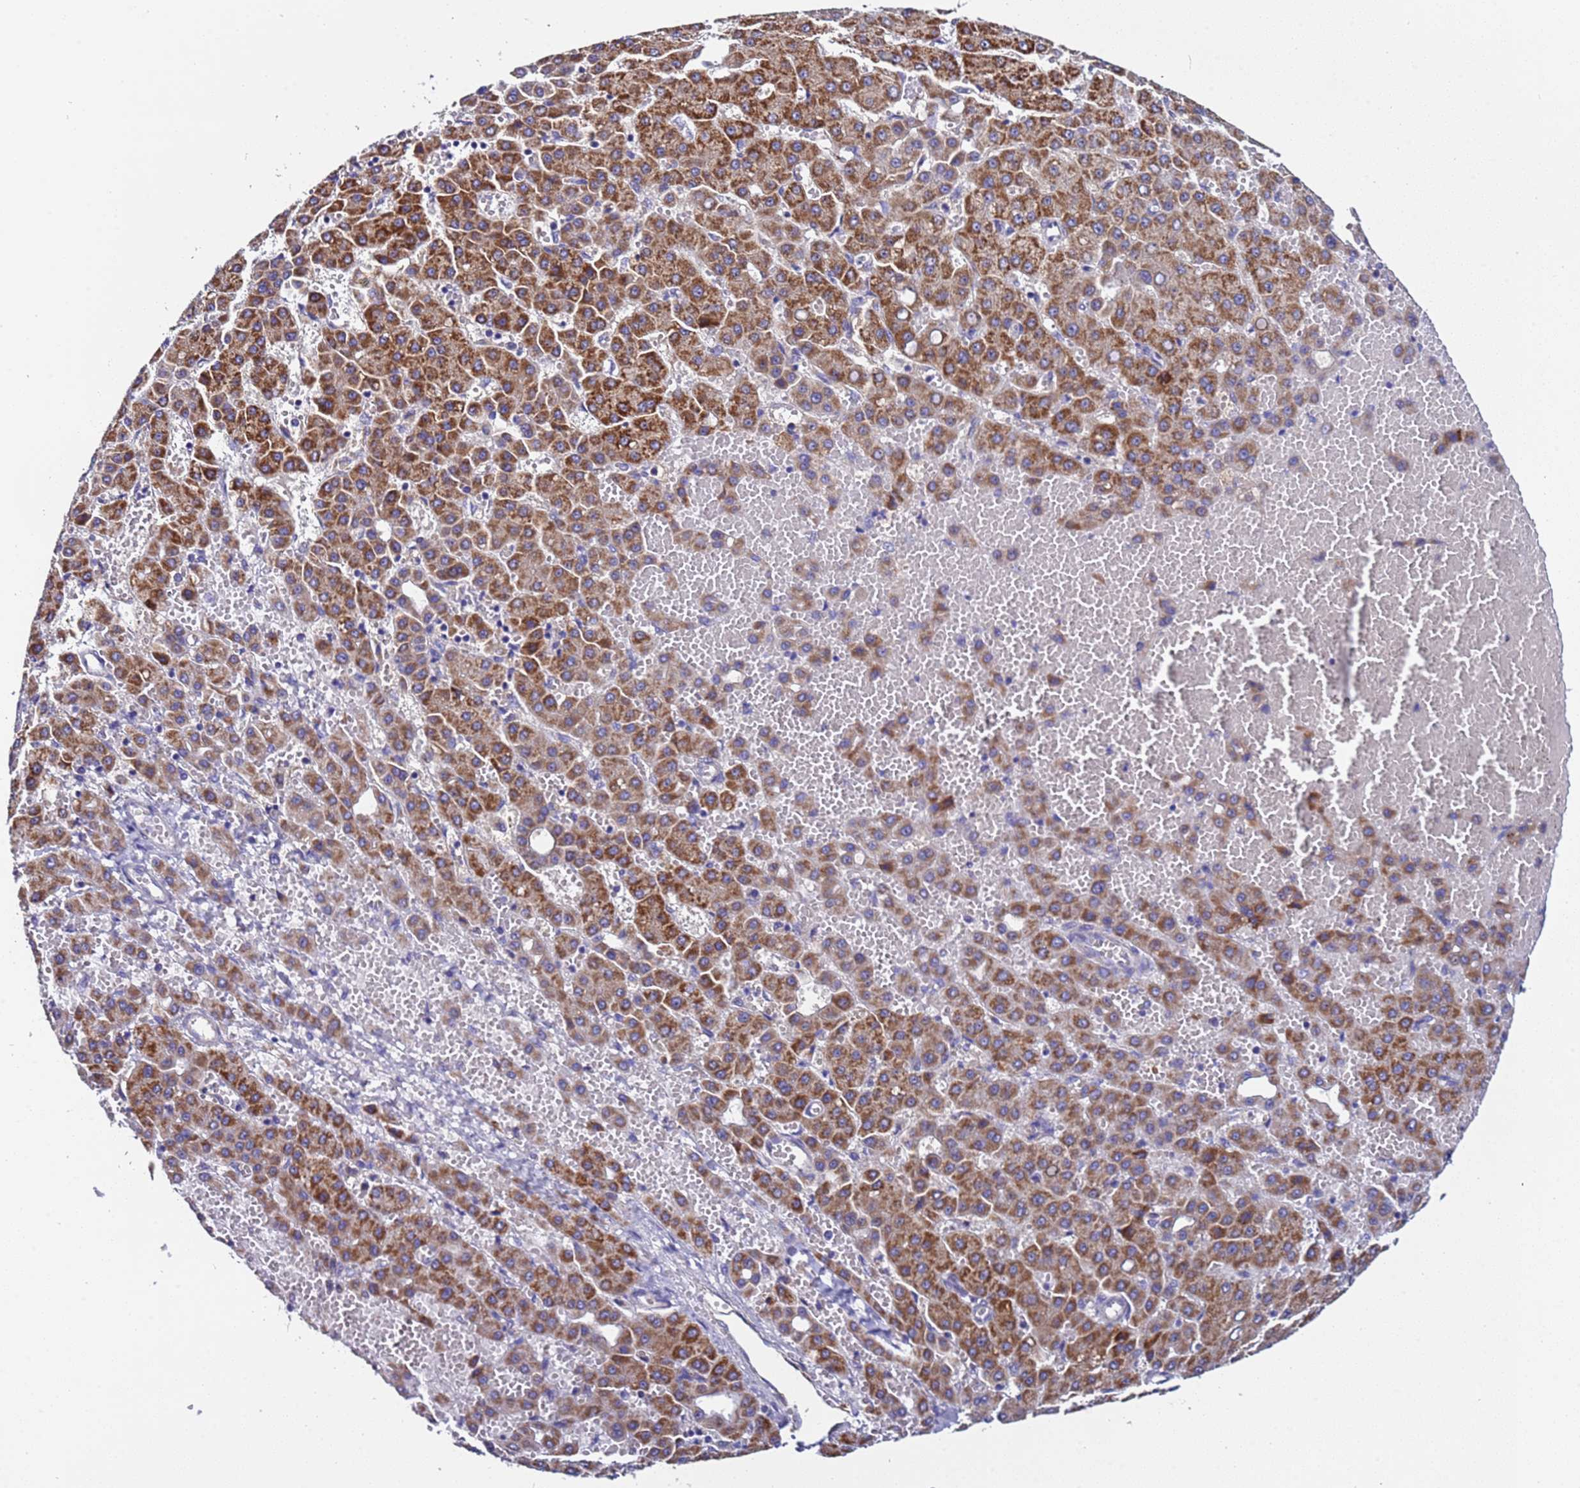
{"staining": {"intensity": "strong", "quantity": ">75%", "location": "cytoplasmic/membranous"}, "tissue": "liver cancer", "cell_type": "Tumor cells", "image_type": "cancer", "snomed": [{"axis": "morphology", "description": "Carcinoma, Hepatocellular, NOS"}, {"axis": "topography", "description": "Liver"}], "caption": "Human liver cancer stained with a protein marker exhibits strong staining in tumor cells.", "gene": "ZNF248", "patient": {"sex": "male", "age": 47}}